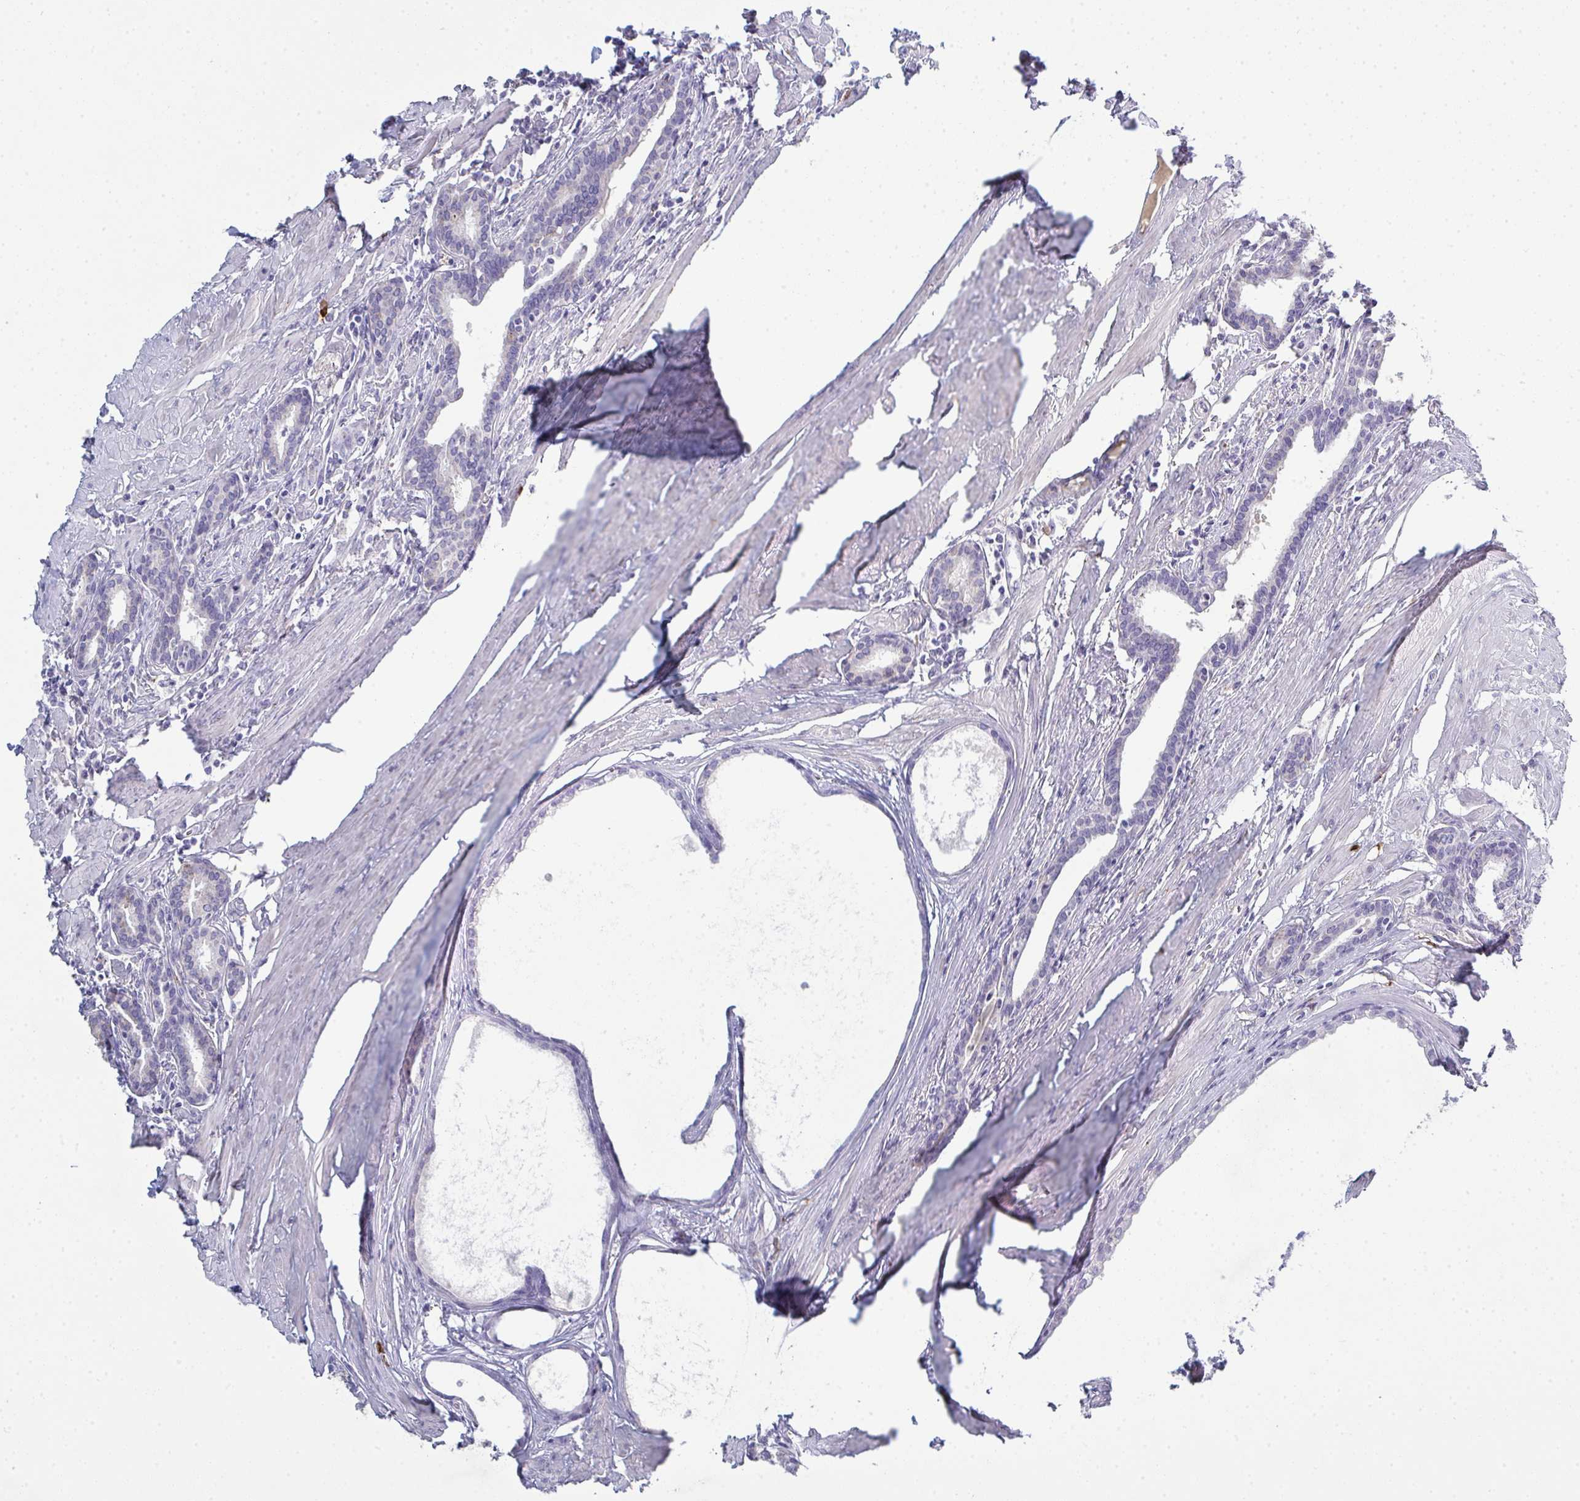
{"staining": {"intensity": "negative", "quantity": "none", "location": "none"}, "tissue": "prostate", "cell_type": "Glandular cells", "image_type": "normal", "snomed": [{"axis": "morphology", "description": "Normal tissue, NOS"}, {"axis": "topography", "description": "Prostate"}, {"axis": "topography", "description": "Peripheral nerve tissue"}], "caption": "Immunohistochemistry of normal human prostate demonstrates no expression in glandular cells.", "gene": "ADAM21", "patient": {"sex": "male", "age": 55}}